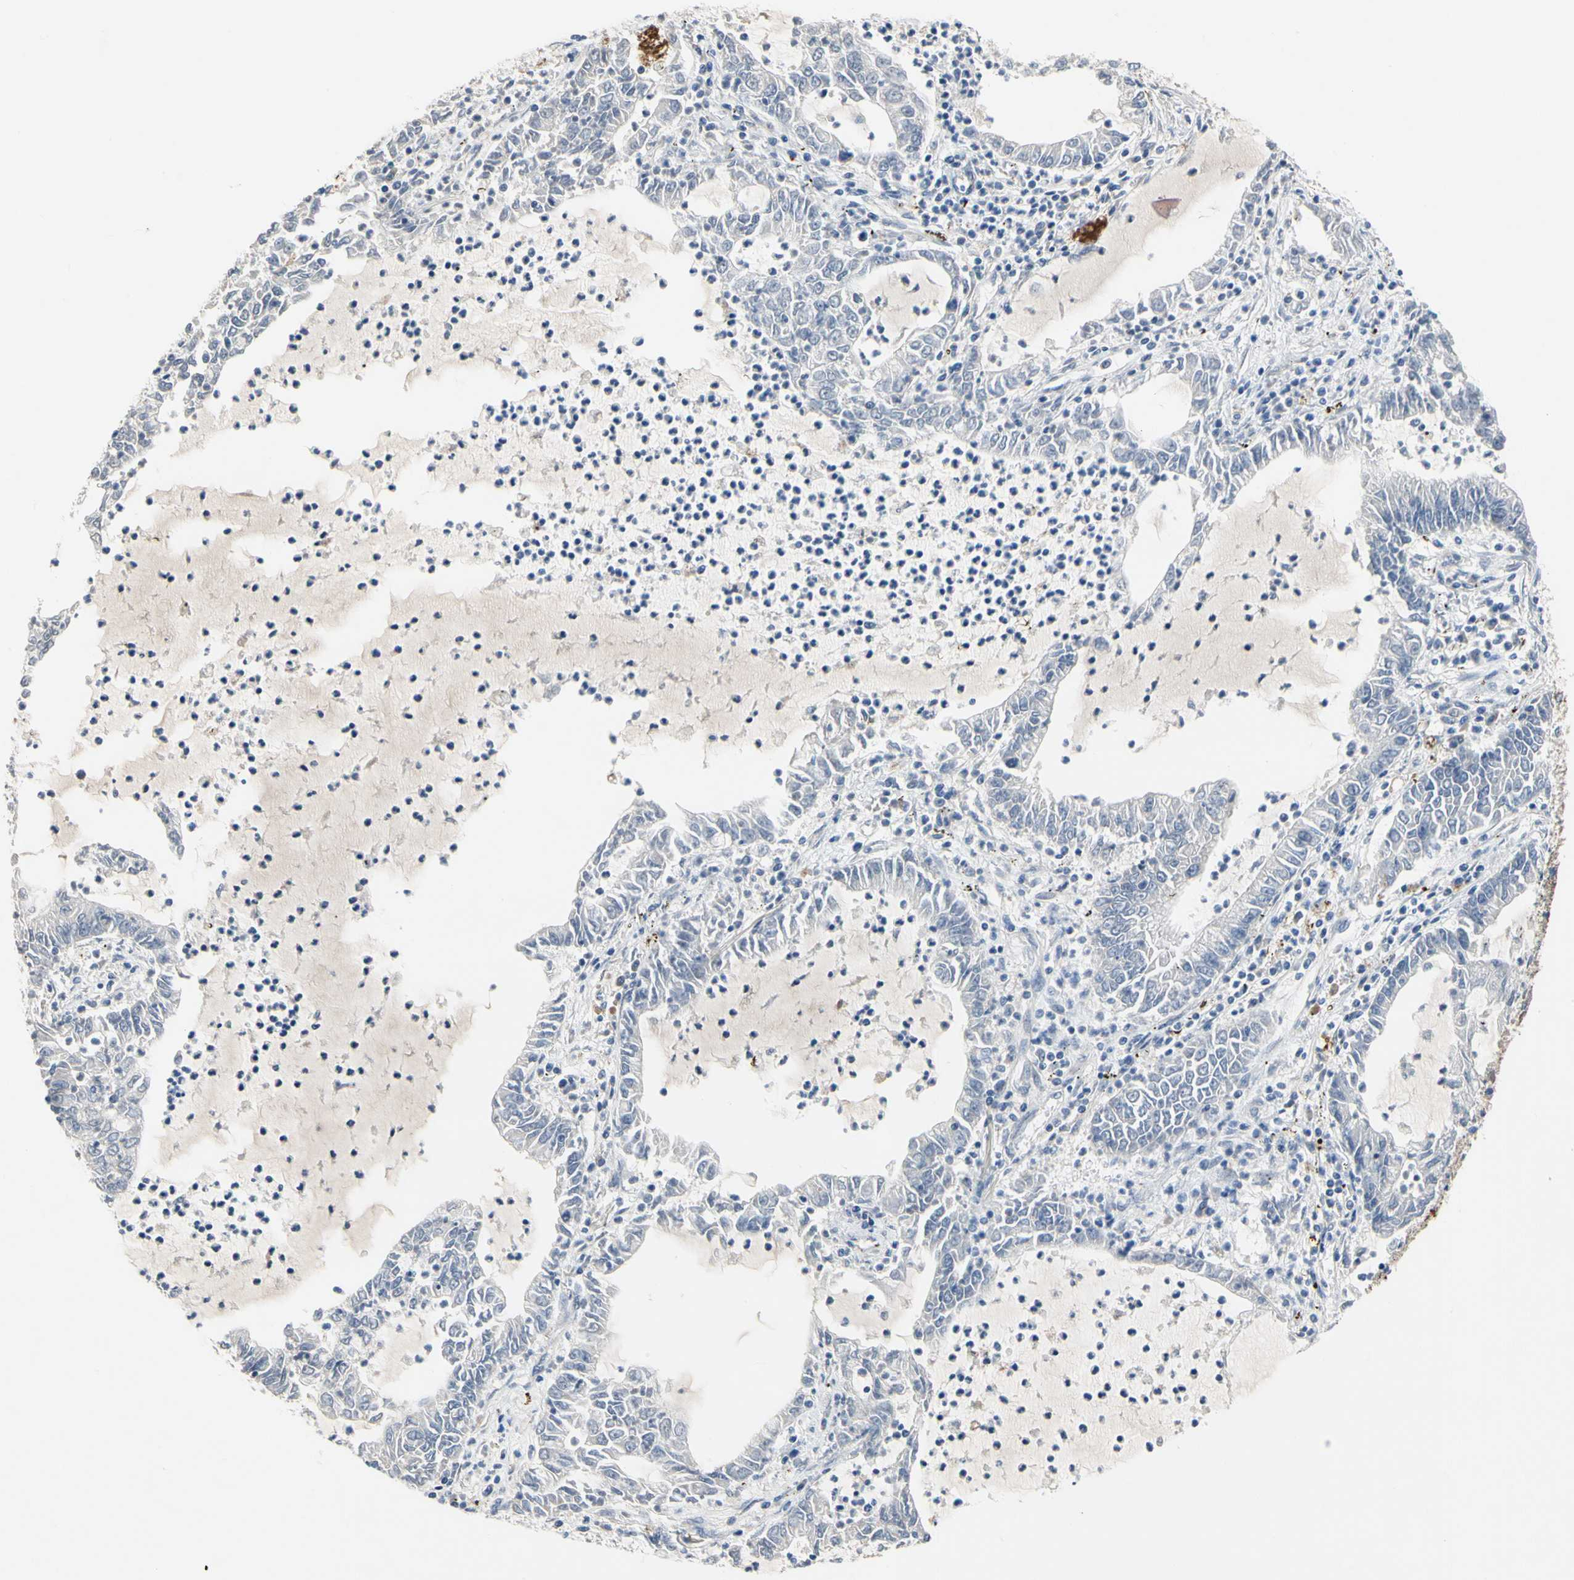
{"staining": {"intensity": "negative", "quantity": "none", "location": "none"}, "tissue": "lung cancer", "cell_type": "Tumor cells", "image_type": "cancer", "snomed": [{"axis": "morphology", "description": "Adenocarcinoma, NOS"}, {"axis": "topography", "description": "Lung"}], "caption": "This histopathology image is of lung adenocarcinoma stained with IHC to label a protein in brown with the nuclei are counter-stained blue. There is no staining in tumor cells.", "gene": "RETSAT", "patient": {"sex": "female", "age": 51}}